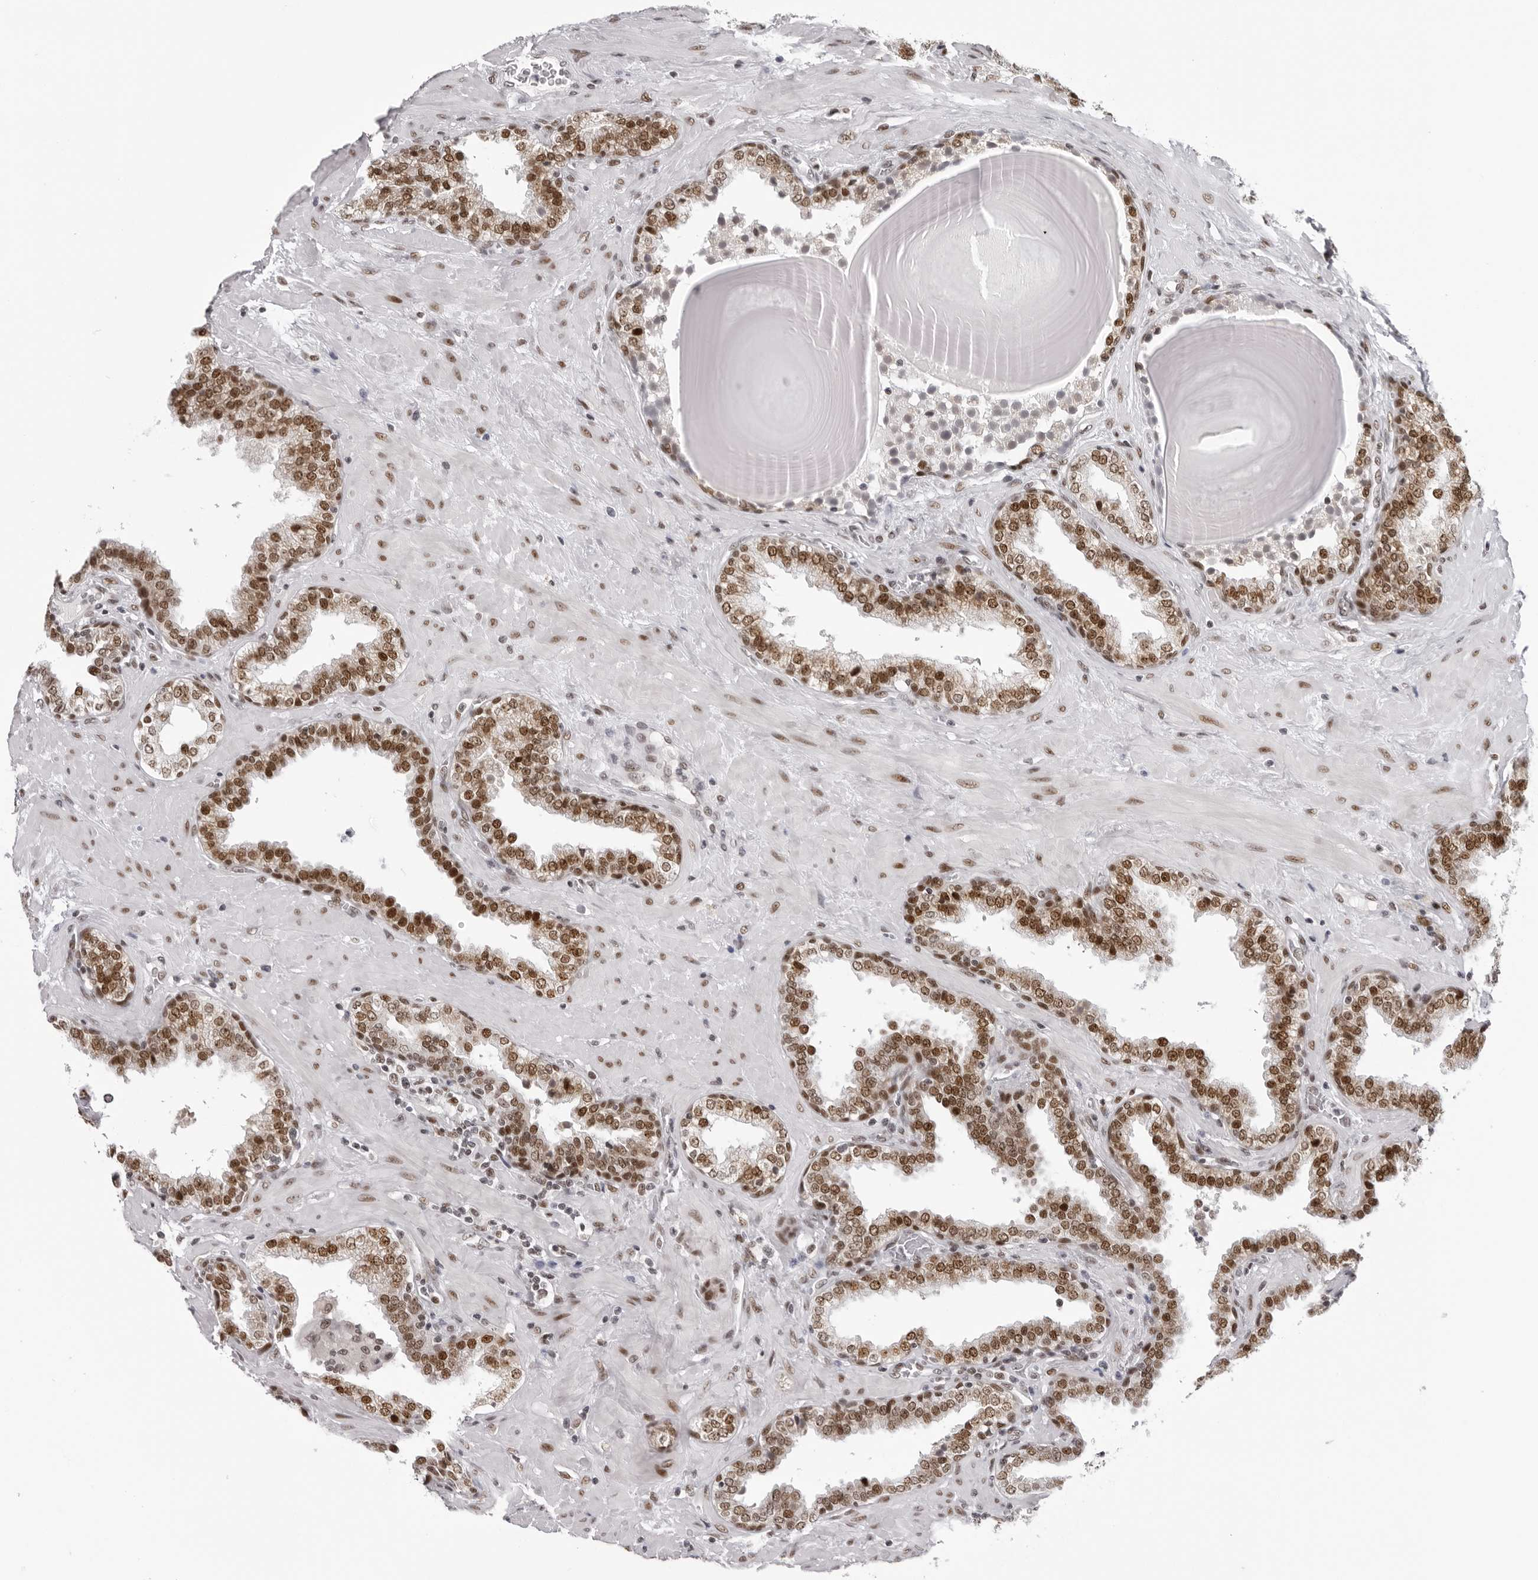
{"staining": {"intensity": "moderate", "quantity": ">75%", "location": "nuclear"}, "tissue": "prostate", "cell_type": "Glandular cells", "image_type": "normal", "snomed": [{"axis": "morphology", "description": "Normal tissue, NOS"}, {"axis": "topography", "description": "Prostate"}], "caption": "Human prostate stained for a protein (brown) shows moderate nuclear positive staining in approximately >75% of glandular cells.", "gene": "HEXIM2", "patient": {"sex": "male", "age": 51}}